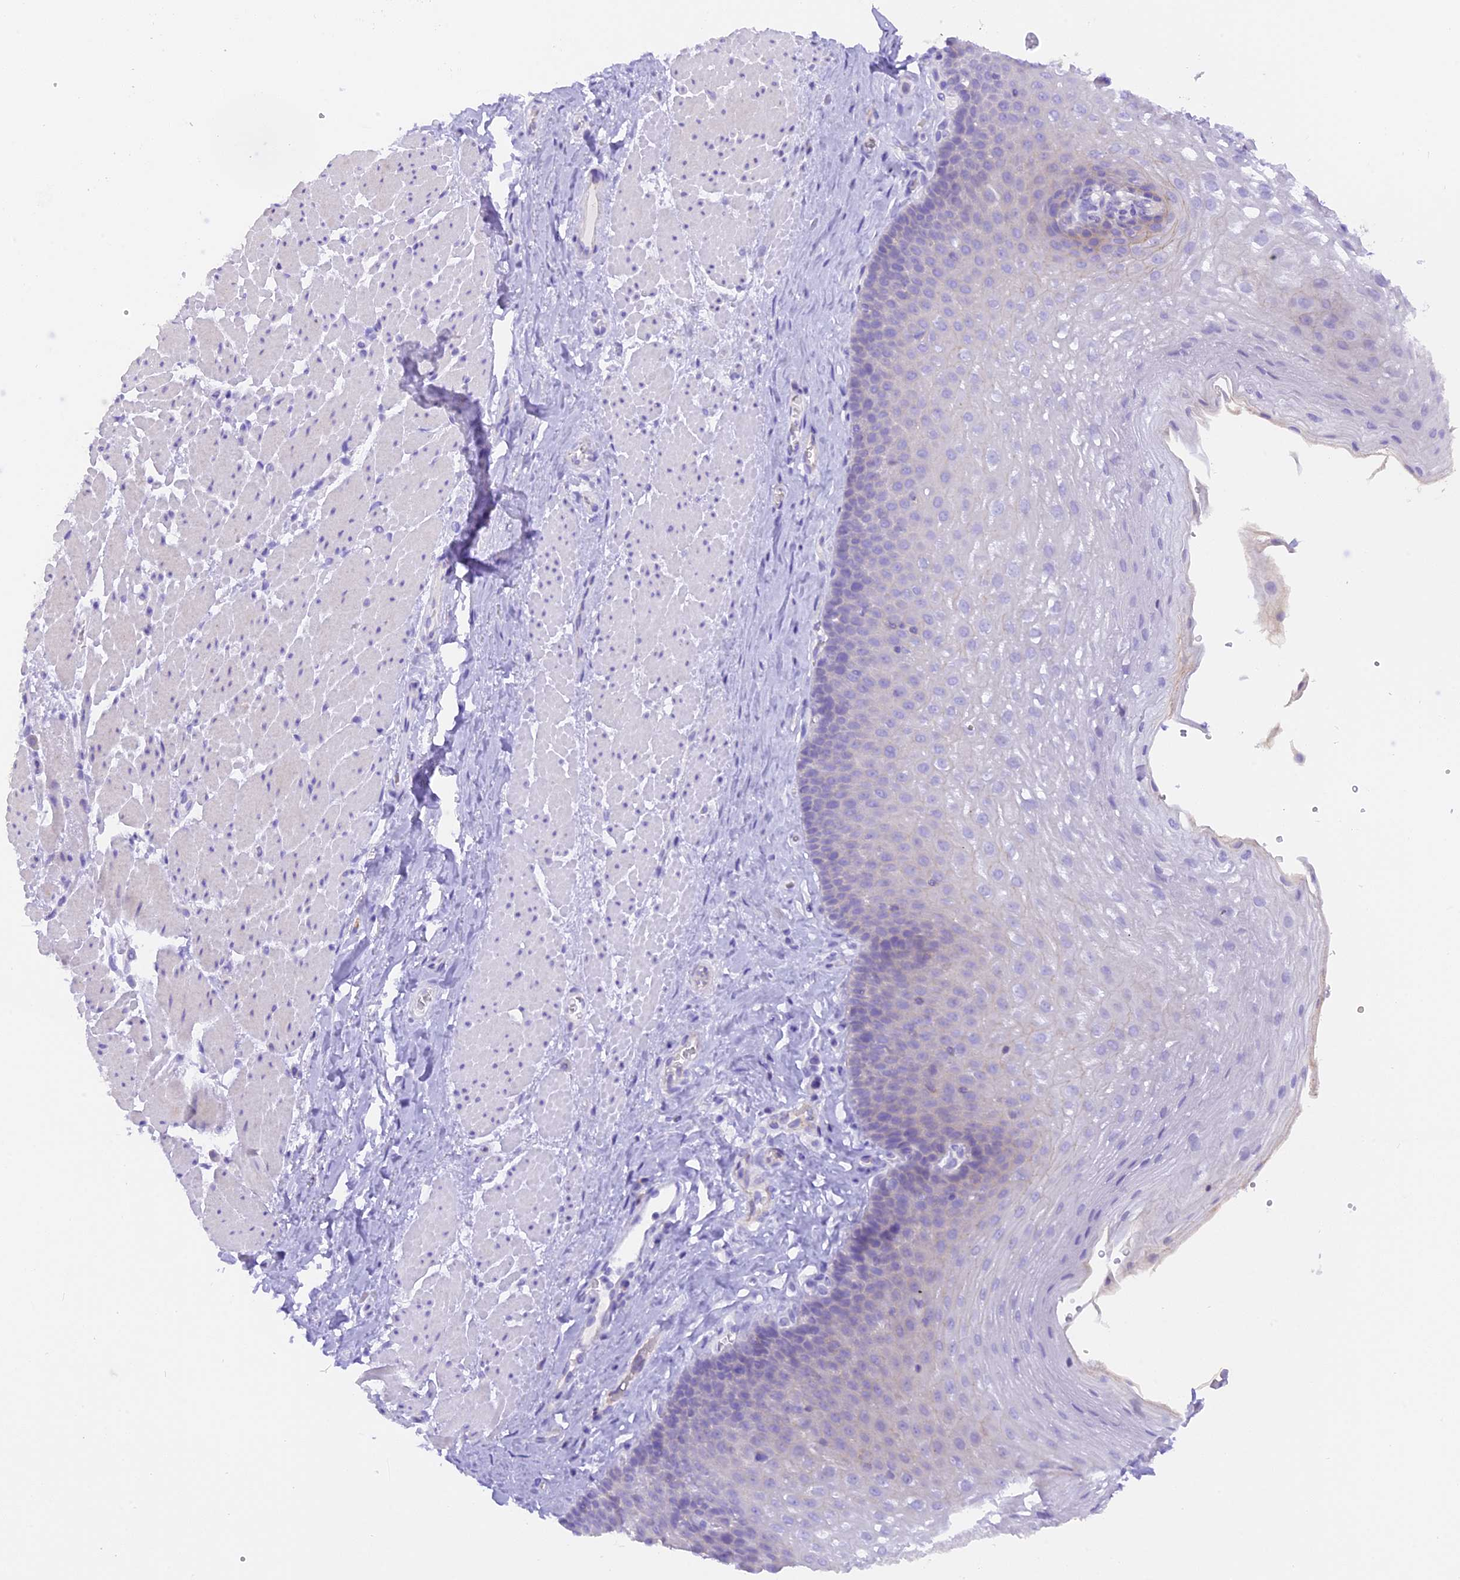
{"staining": {"intensity": "negative", "quantity": "none", "location": "none"}, "tissue": "esophagus", "cell_type": "Squamous epithelial cells", "image_type": "normal", "snomed": [{"axis": "morphology", "description": "Normal tissue, NOS"}, {"axis": "topography", "description": "Esophagus"}], "caption": "Protein analysis of normal esophagus reveals no significant expression in squamous epithelial cells. (DAB immunohistochemistry (IHC) with hematoxylin counter stain).", "gene": "FAM193A", "patient": {"sex": "female", "age": 66}}